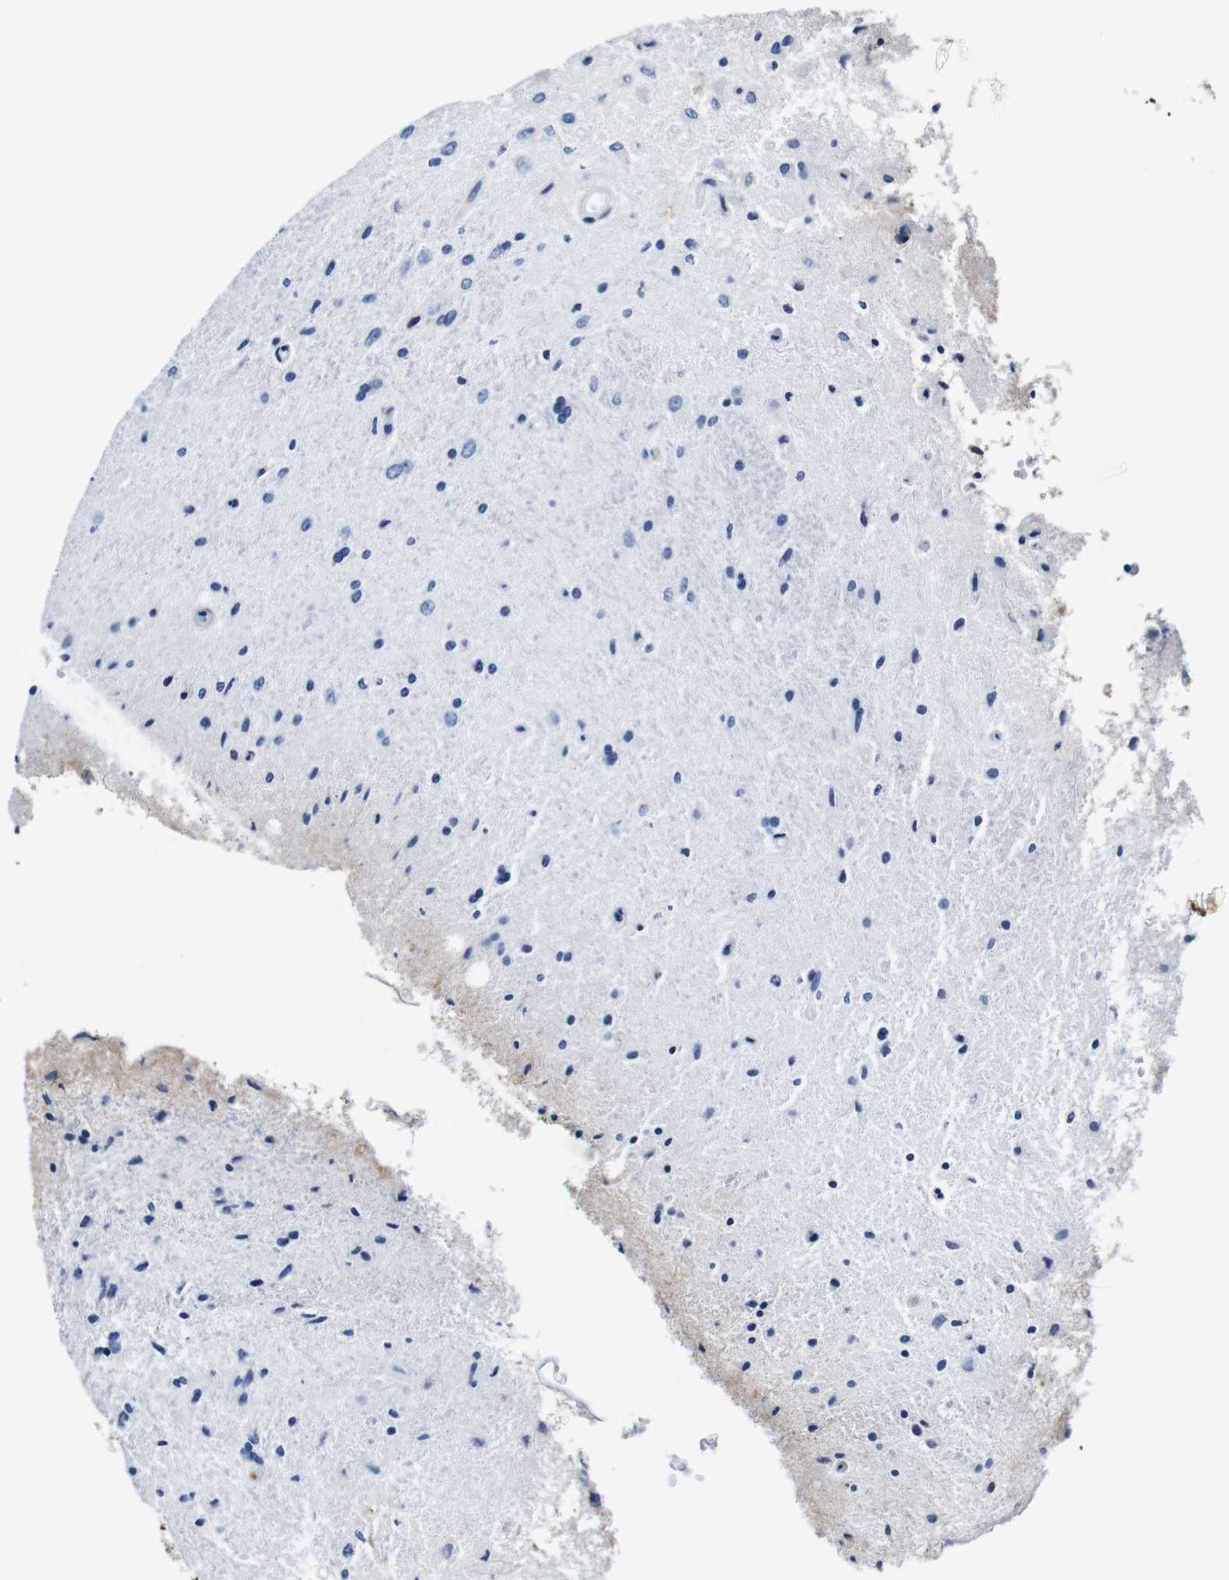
{"staining": {"intensity": "negative", "quantity": "none", "location": "none"}, "tissue": "glioma", "cell_type": "Tumor cells", "image_type": "cancer", "snomed": [{"axis": "morphology", "description": "Glioma, malignant, Low grade"}, {"axis": "topography", "description": "Brain"}], "caption": "A high-resolution micrograph shows immunohistochemistry staining of glioma, which reveals no significant staining in tumor cells. (DAB IHC visualized using brightfield microscopy, high magnification).", "gene": "ANXA1", "patient": {"sex": "male", "age": 77}}